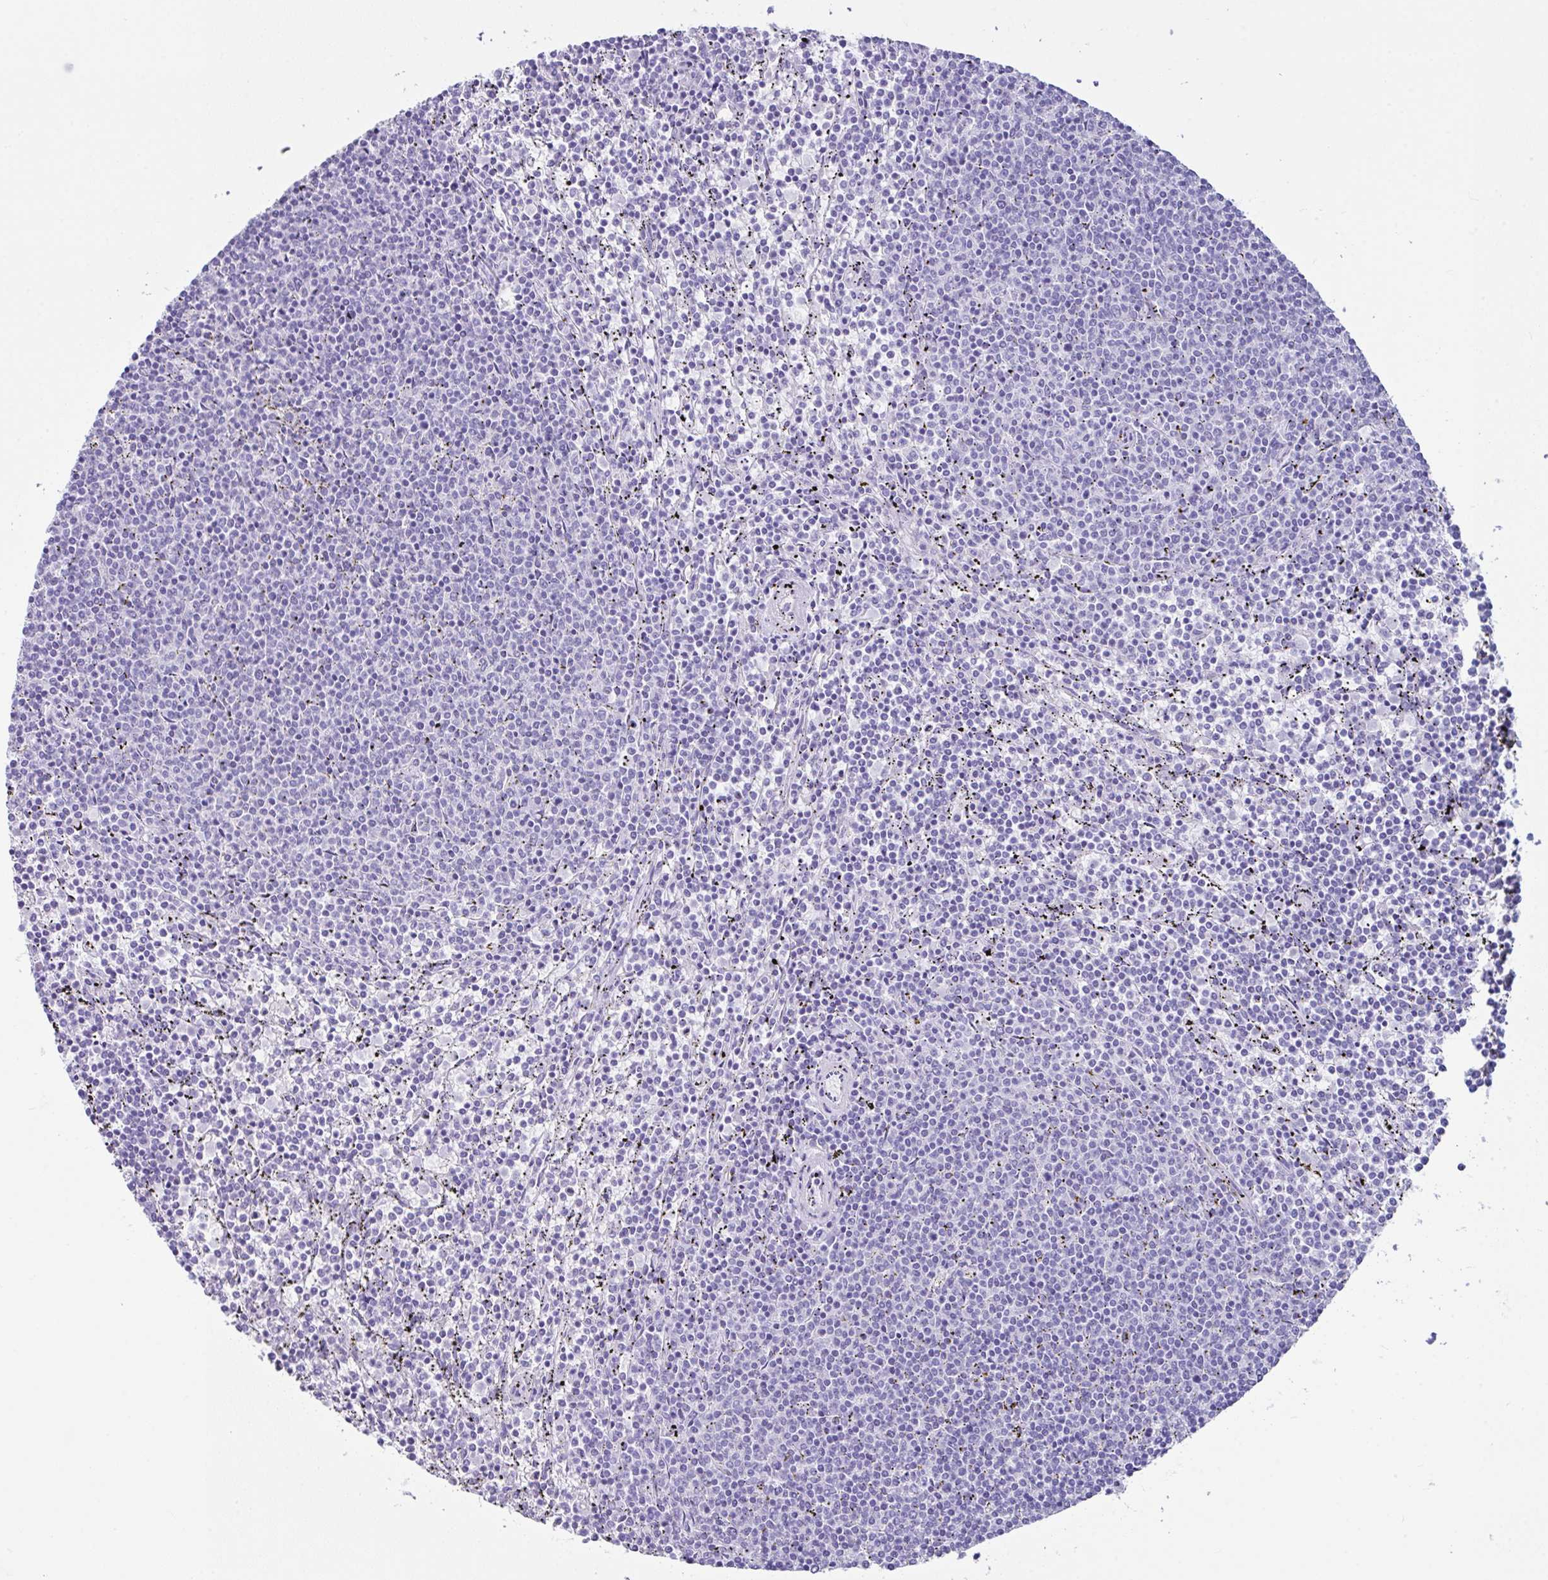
{"staining": {"intensity": "negative", "quantity": "none", "location": "none"}, "tissue": "lymphoma", "cell_type": "Tumor cells", "image_type": "cancer", "snomed": [{"axis": "morphology", "description": "Malignant lymphoma, non-Hodgkin's type, Low grade"}, {"axis": "topography", "description": "Spleen"}], "caption": "A high-resolution histopathology image shows IHC staining of lymphoma, which shows no significant positivity in tumor cells.", "gene": "LGALS4", "patient": {"sex": "female", "age": 50}}